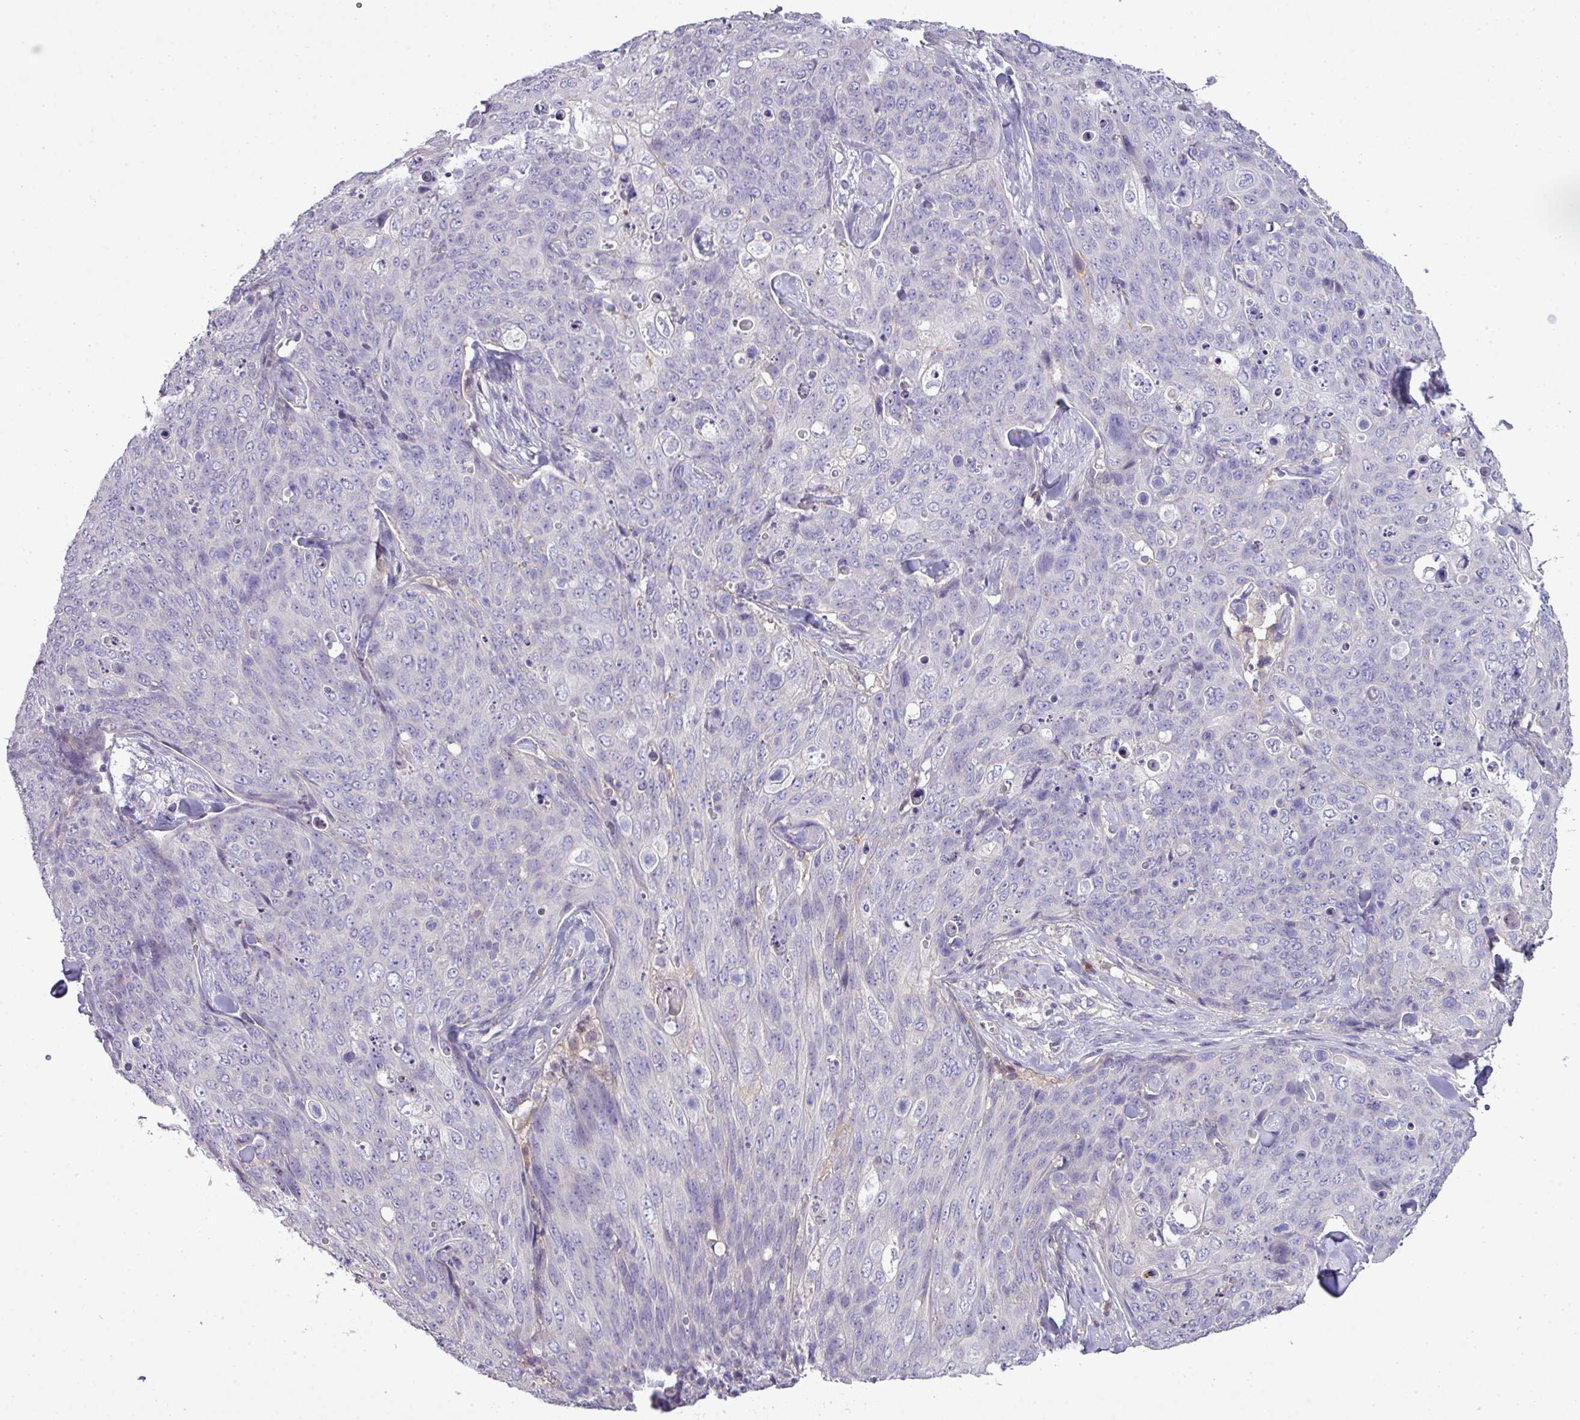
{"staining": {"intensity": "negative", "quantity": "none", "location": "none"}, "tissue": "skin cancer", "cell_type": "Tumor cells", "image_type": "cancer", "snomed": [{"axis": "morphology", "description": "Squamous cell carcinoma, NOS"}, {"axis": "topography", "description": "Skin"}, {"axis": "topography", "description": "Vulva"}], "caption": "This is an immunohistochemistry photomicrograph of human squamous cell carcinoma (skin). There is no staining in tumor cells.", "gene": "STAT5A", "patient": {"sex": "female", "age": 85}}